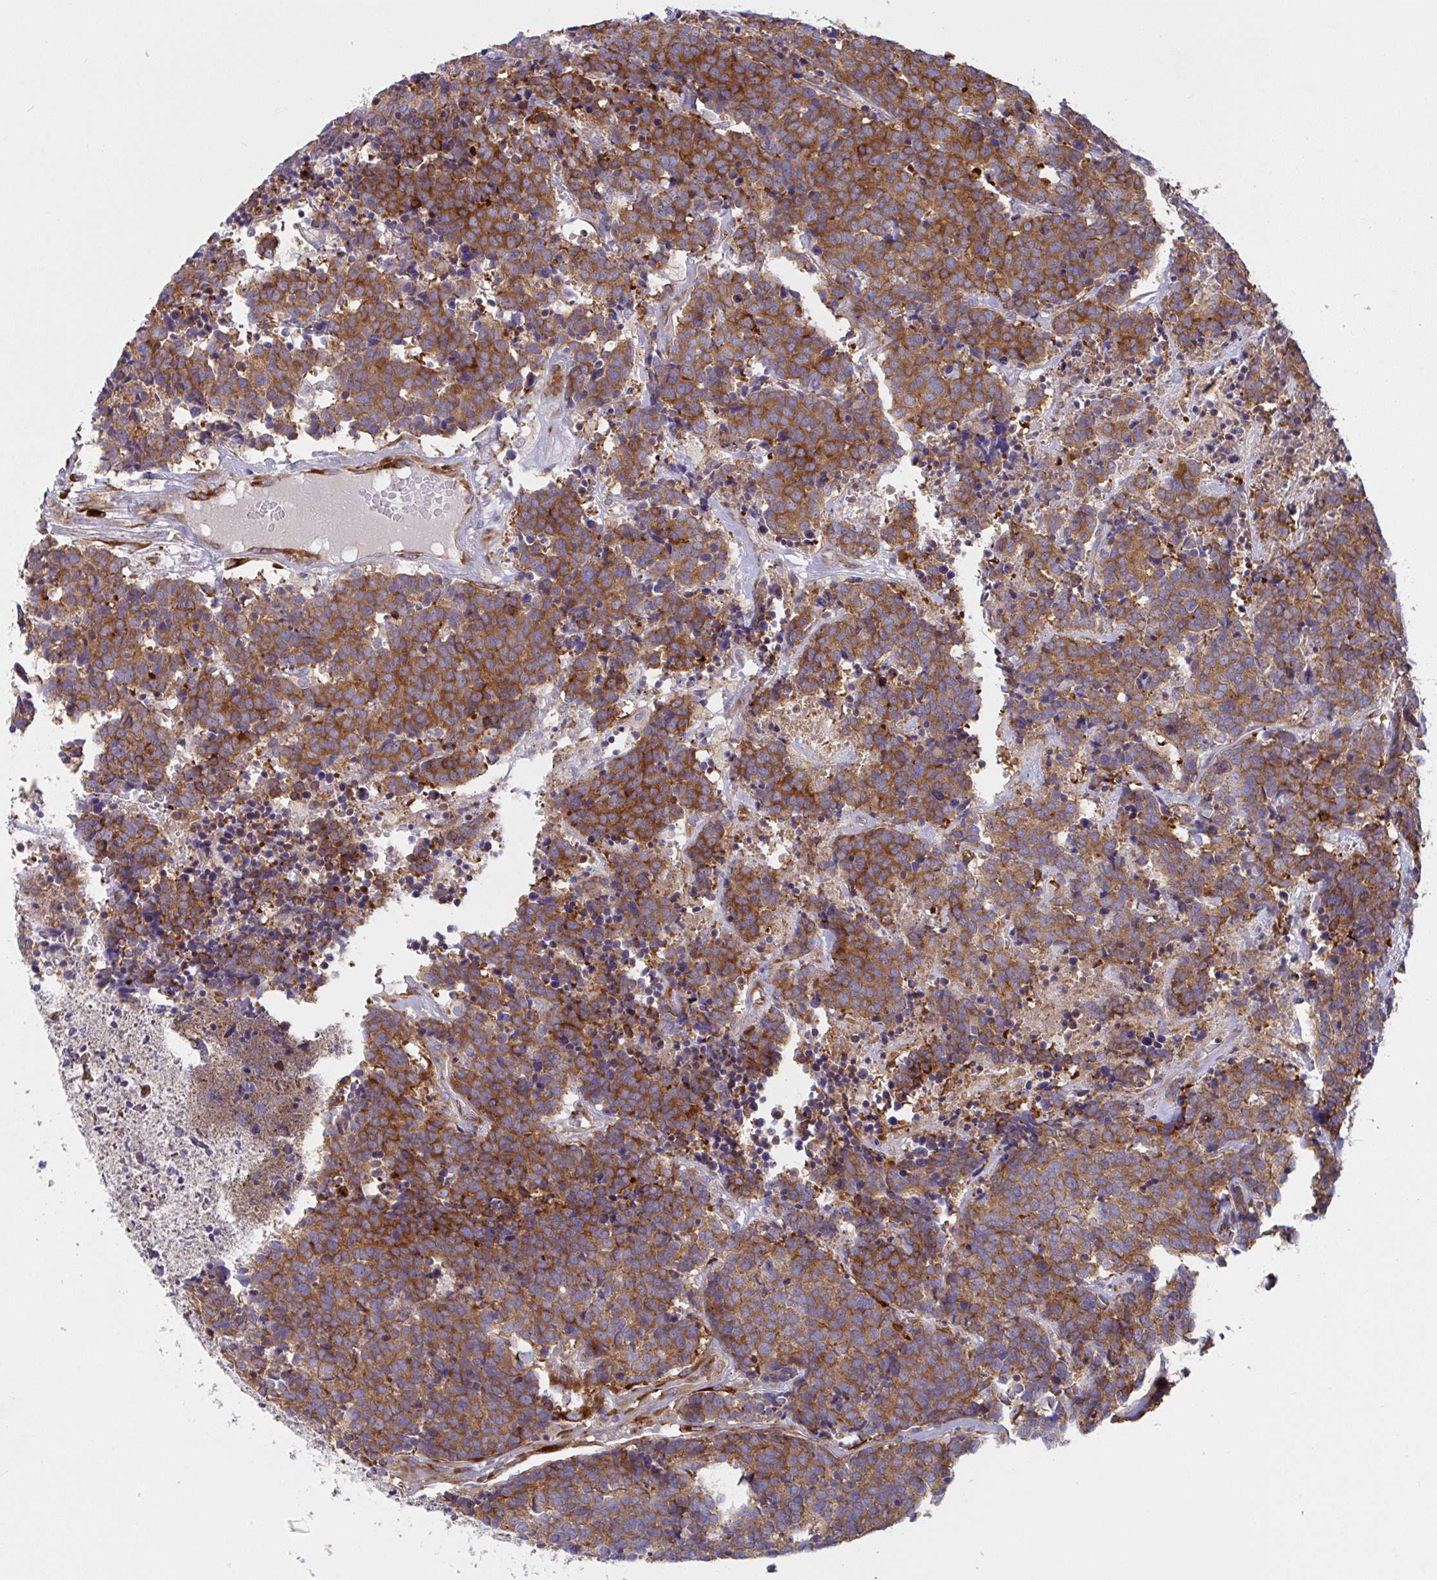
{"staining": {"intensity": "moderate", "quantity": ">75%", "location": "cytoplasmic/membranous"}, "tissue": "carcinoid", "cell_type": "Tumor cells", "image_type": "cancer", "snomed": [{"axis": "morphology", "description": "Carcinoid, malignant, NOS"}, {"axis": "topography", "description": "Skin"}], "caption": "Immunohistochemical staining of human carcinoid reveals medium levels of moderate cytoplasmic/membranous staining in about >75% of tumor cells.", "gene": "YARS2", "patient": {"sex": "female", "age": 79}}